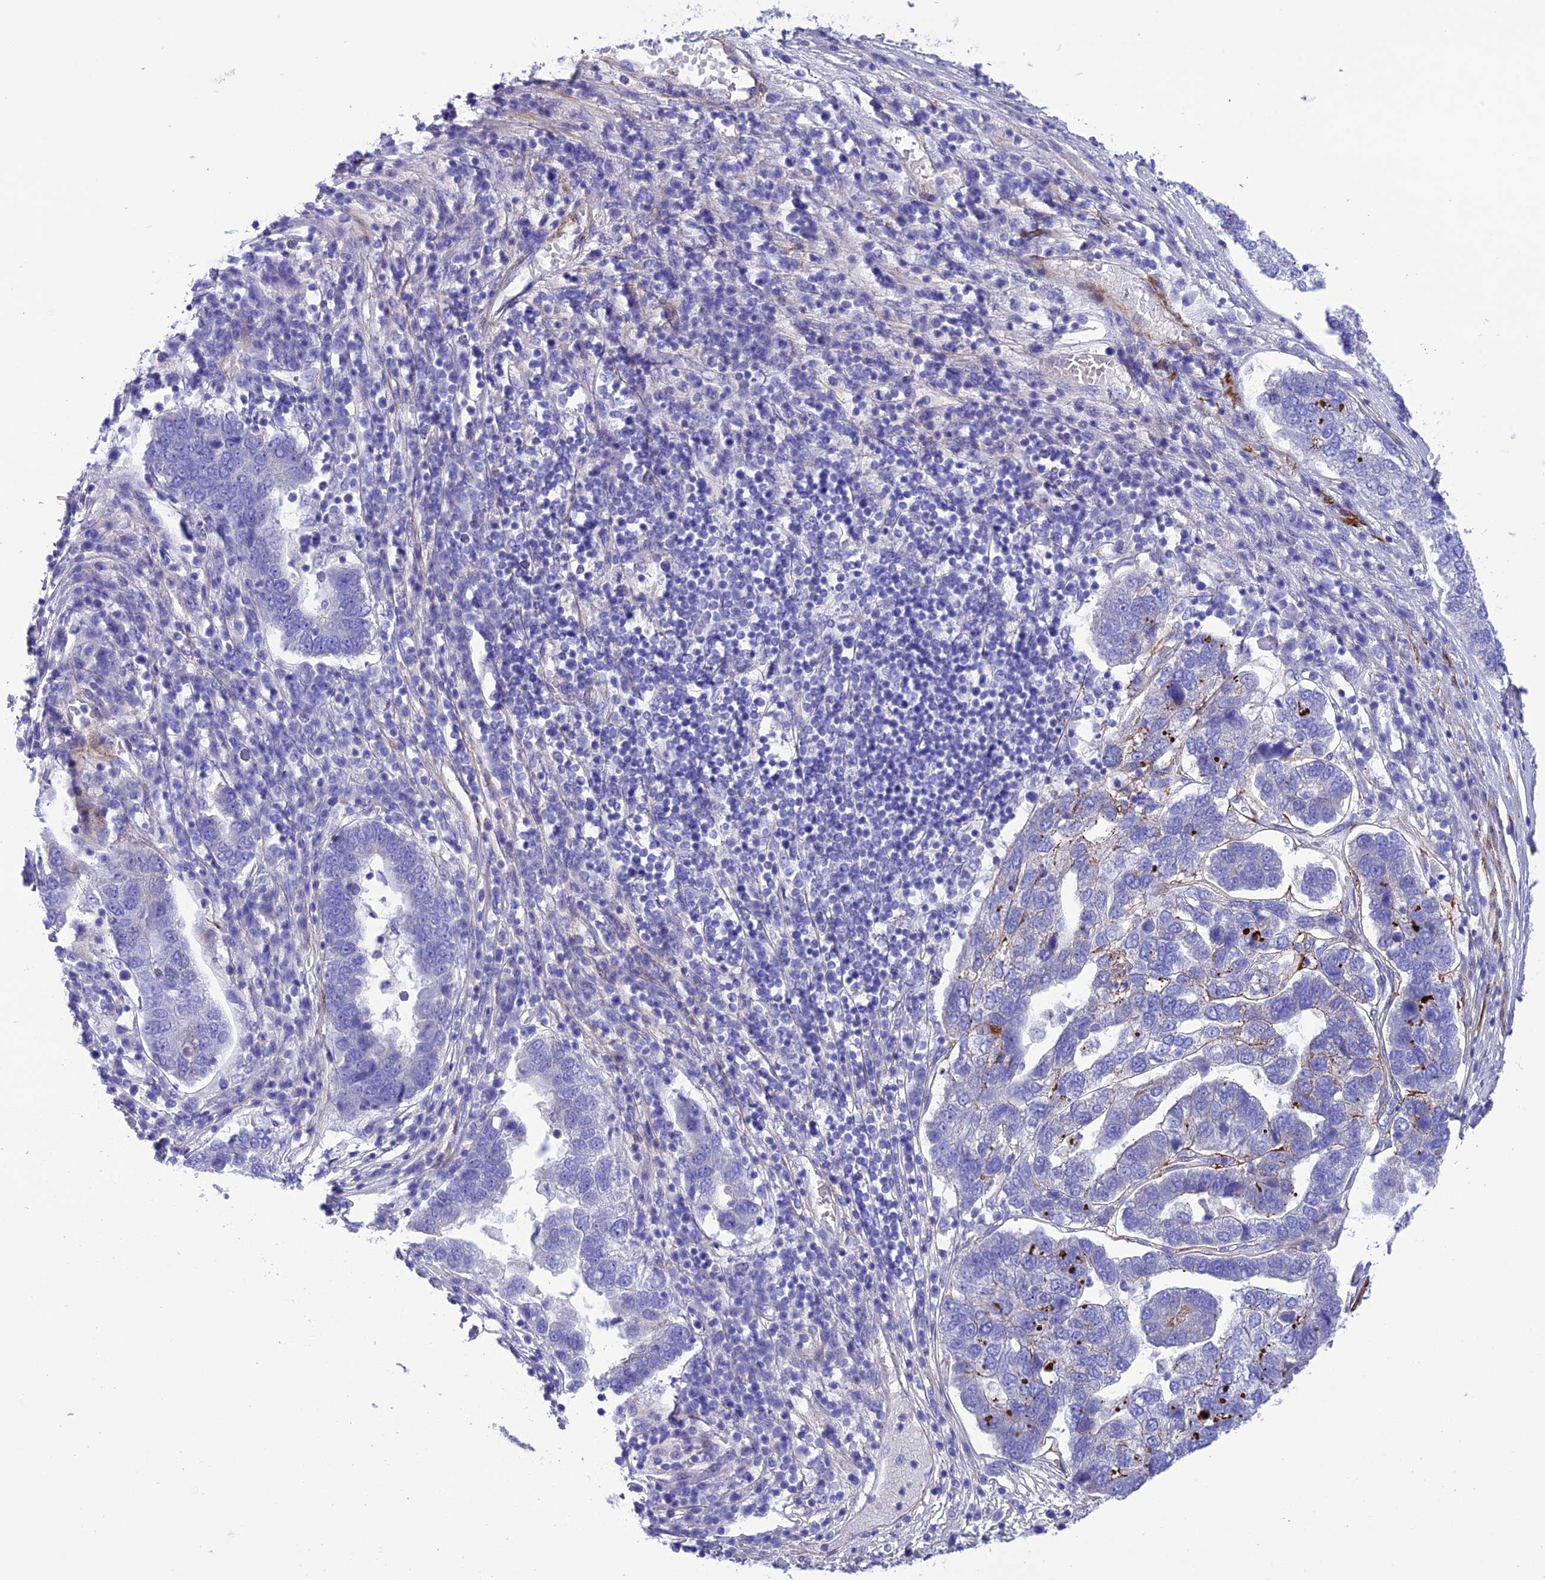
{"staining": {"intensity": "negative", "quantity": "none", "location": "none"}, "tissue": "pancreatic cancer", "cell_type": "Tumor cells", "image_type": "cancer", "snomed": [{"axis": "morphology", "description": "Adenocarcinoma, NOS"}, {"axis": "topography", "description": "Pancreas"}], "caption": "Adenocarcinoma (pancreatic) stained for a protein using immunohistochemistry demonstrates no positivity tumor cells.", "gene": "FRA10AC1", "patient": {"sex": "female", "age": 61}}